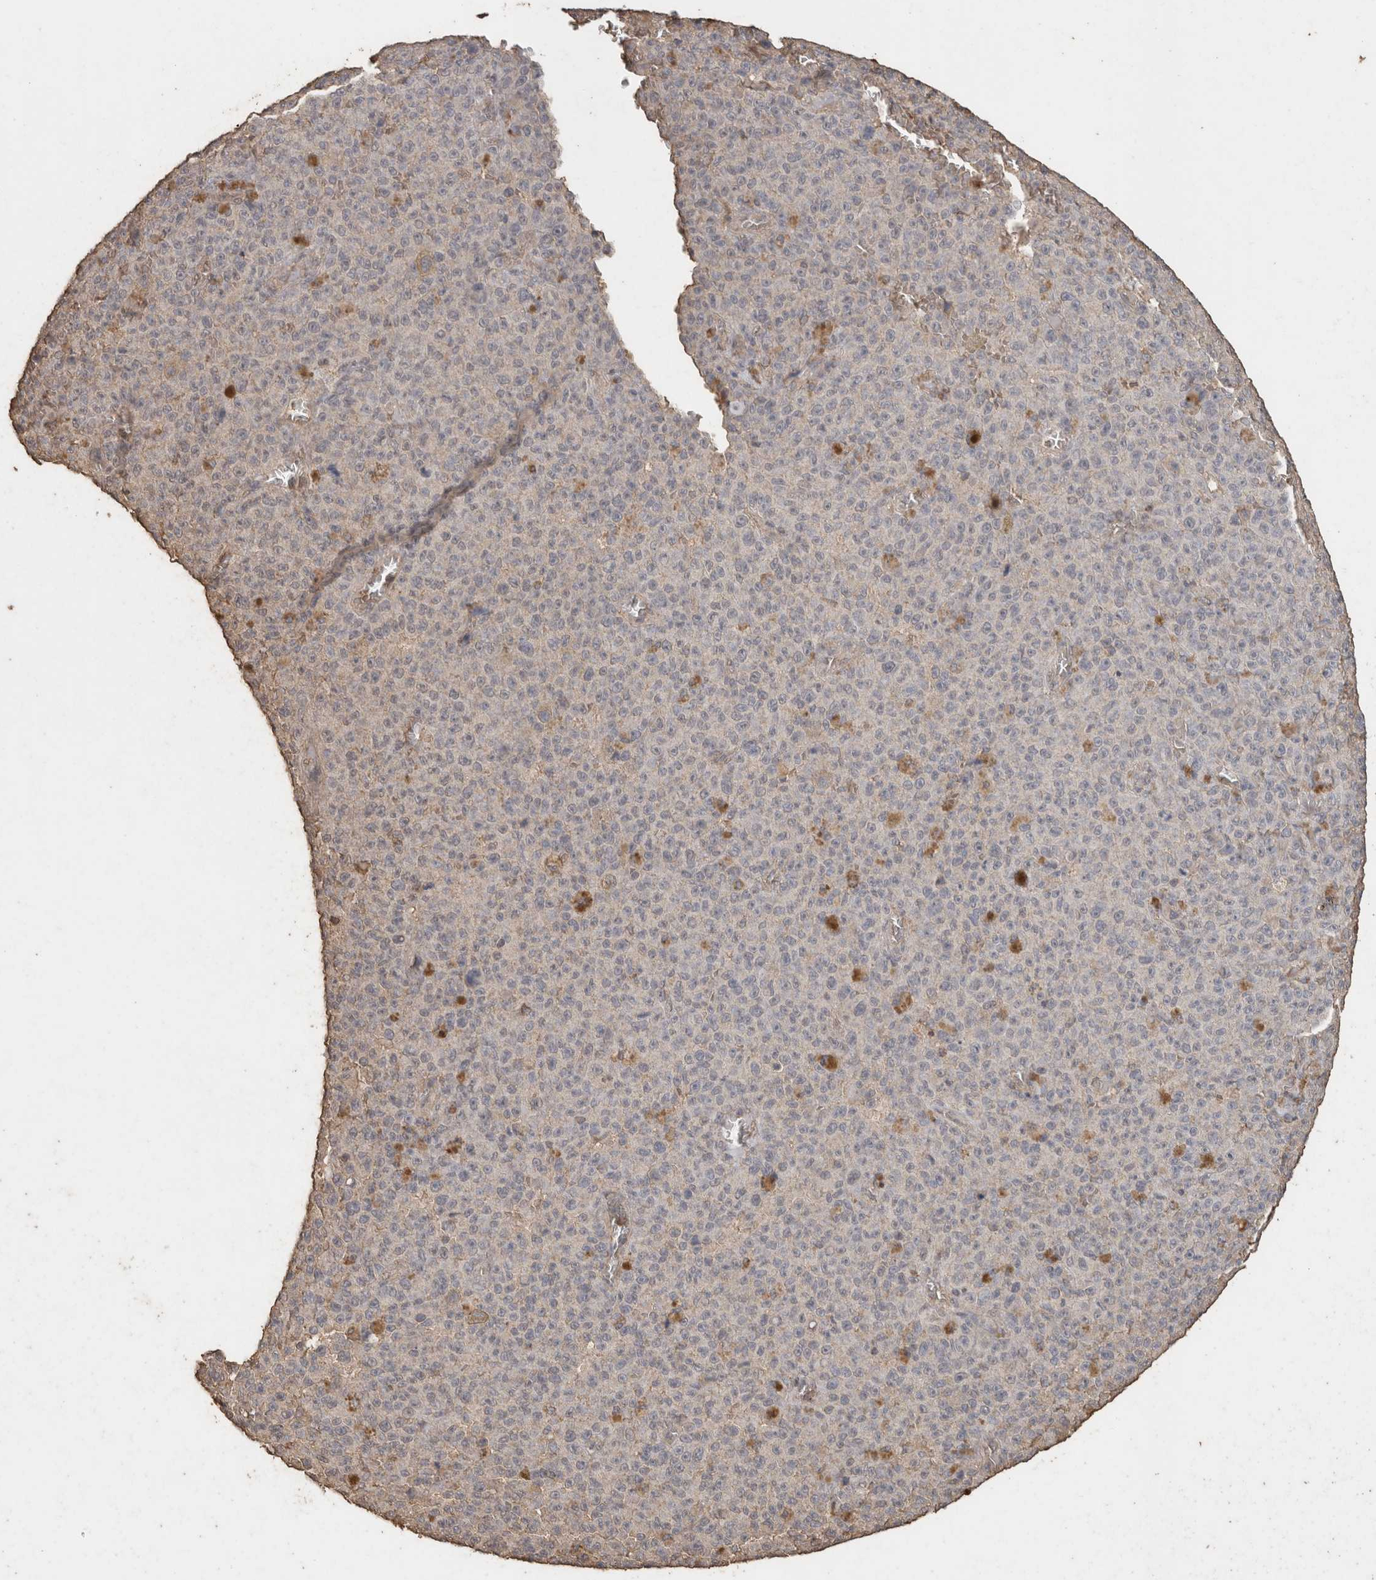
{"staining": {"intensity": "negative", "quantity": "none", "location": "none"}, "tissue": "melanoma", "cell_type": "Tumor cells", "image_type": "cancer", "snomed": [{"axis": "morphology", "description": "Malignant melanoma, NOS"}, {"axis": "topography", "description": "Skin"}], "caption": "A micrograph of malignant melanoma stained for a protein shows no brown staining in tumor cells. Brightfield microscopy of immunohistochemistry (IHC) stained with DAB (3,3'-diaminobenzidine) (brown) and hematoxylin (blue), captured at high magnification.", "gene": "CX3CL1", "patient": {"sex": "female", "age": 82}}